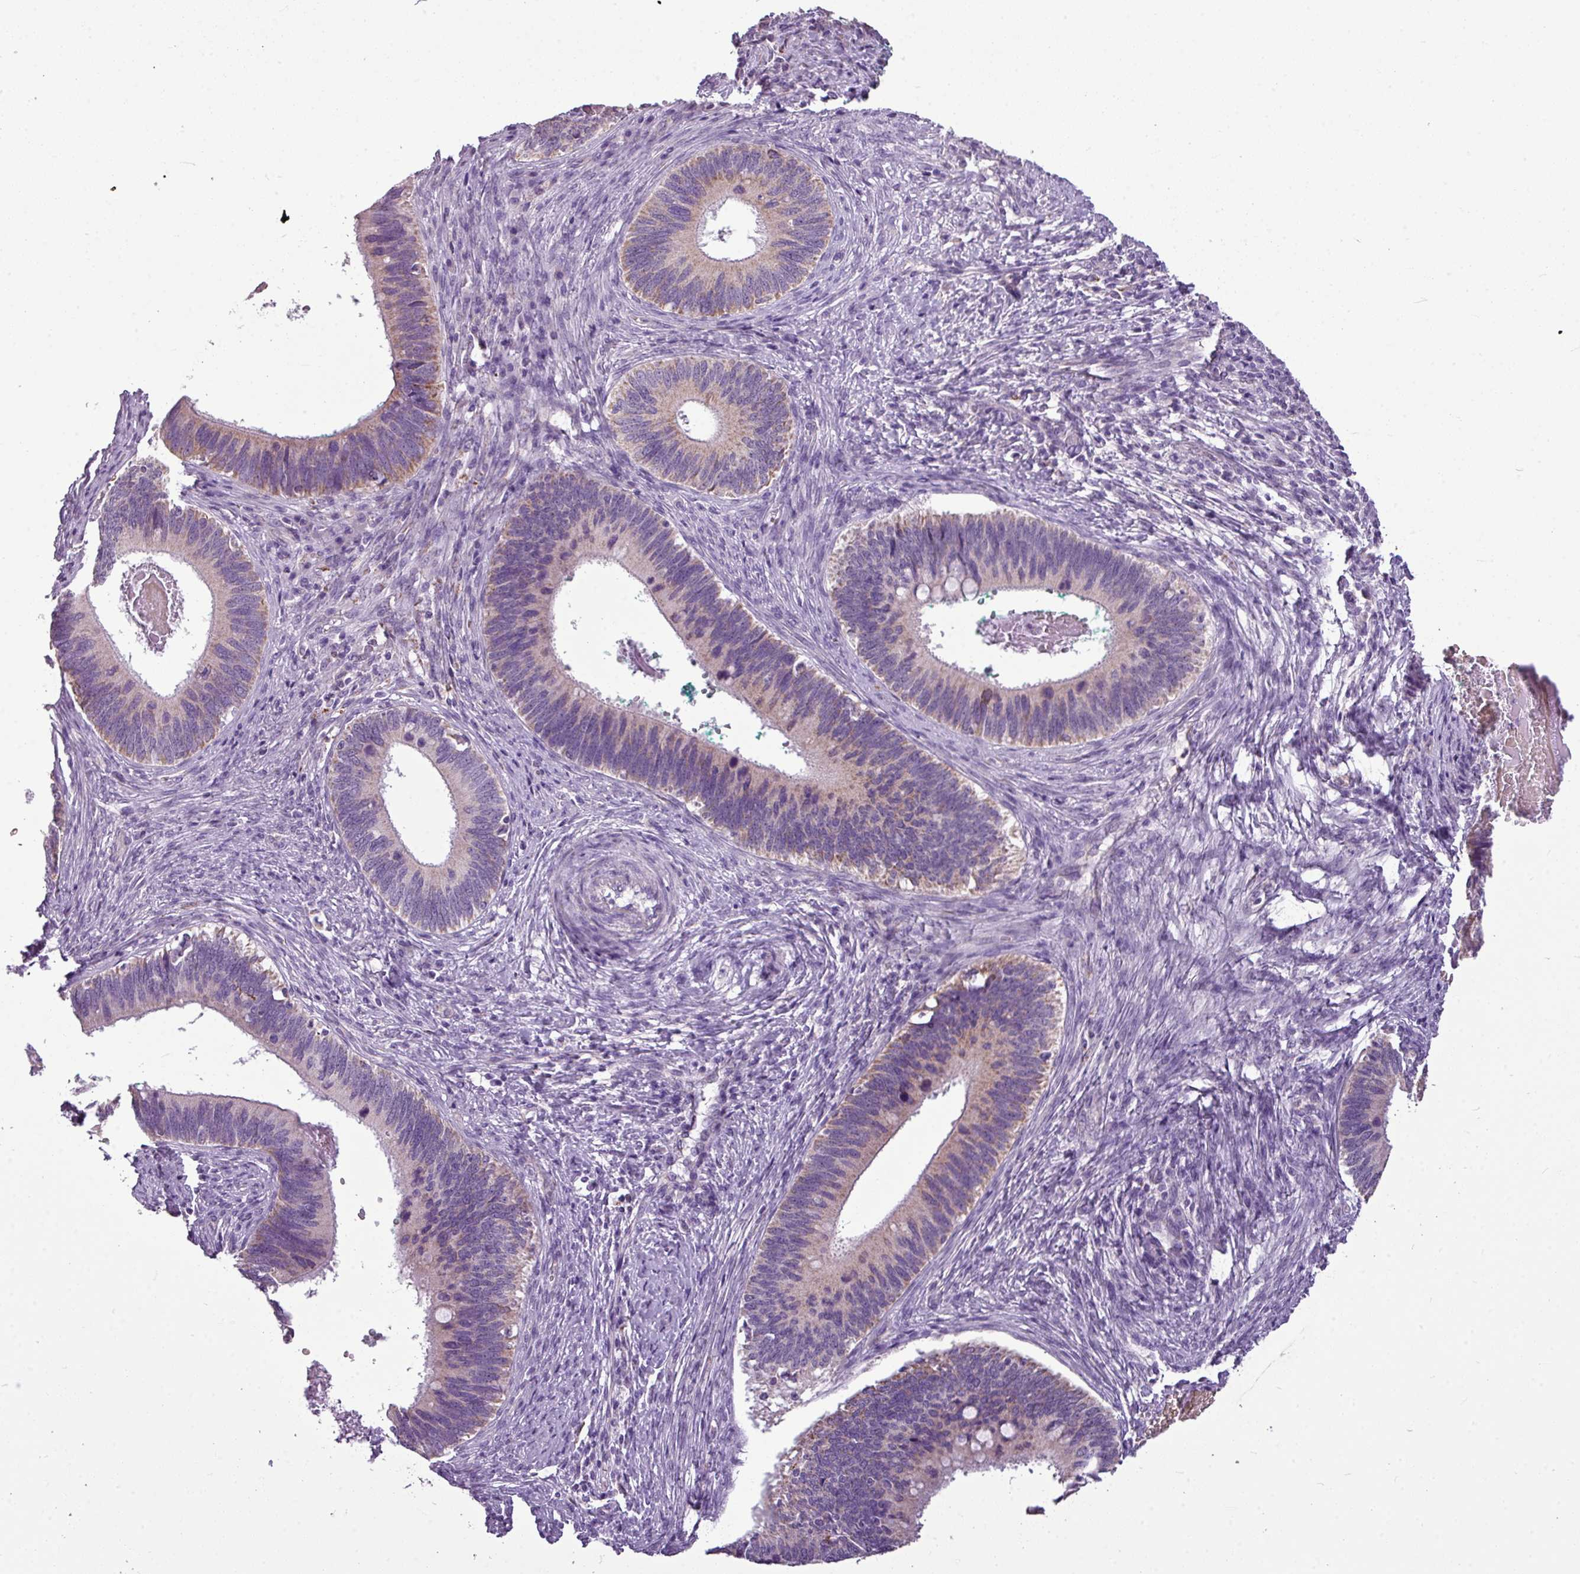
{"staining": {"intensity": "negative", "quantity": "none", "location": "none"}, "tissue": "cervical cancer", "cell_type": "Tumor cells", "image_type": "cancer", "snomed": [{"axis": "morphology", "description": "Adenocarcinoma, NOS"}, {"axis": "topography", "description": "Cervix"}], "caption": "This is a micrograph of IHC staining of cervical cancer (adenocarcinoma), which shows no expression in tumor cells. (Immunohistochemistry (ihc), brightfield microscopy, high magnification).", "gene": "ALDH2", "patient": {"sex": "female", "age": 42}}